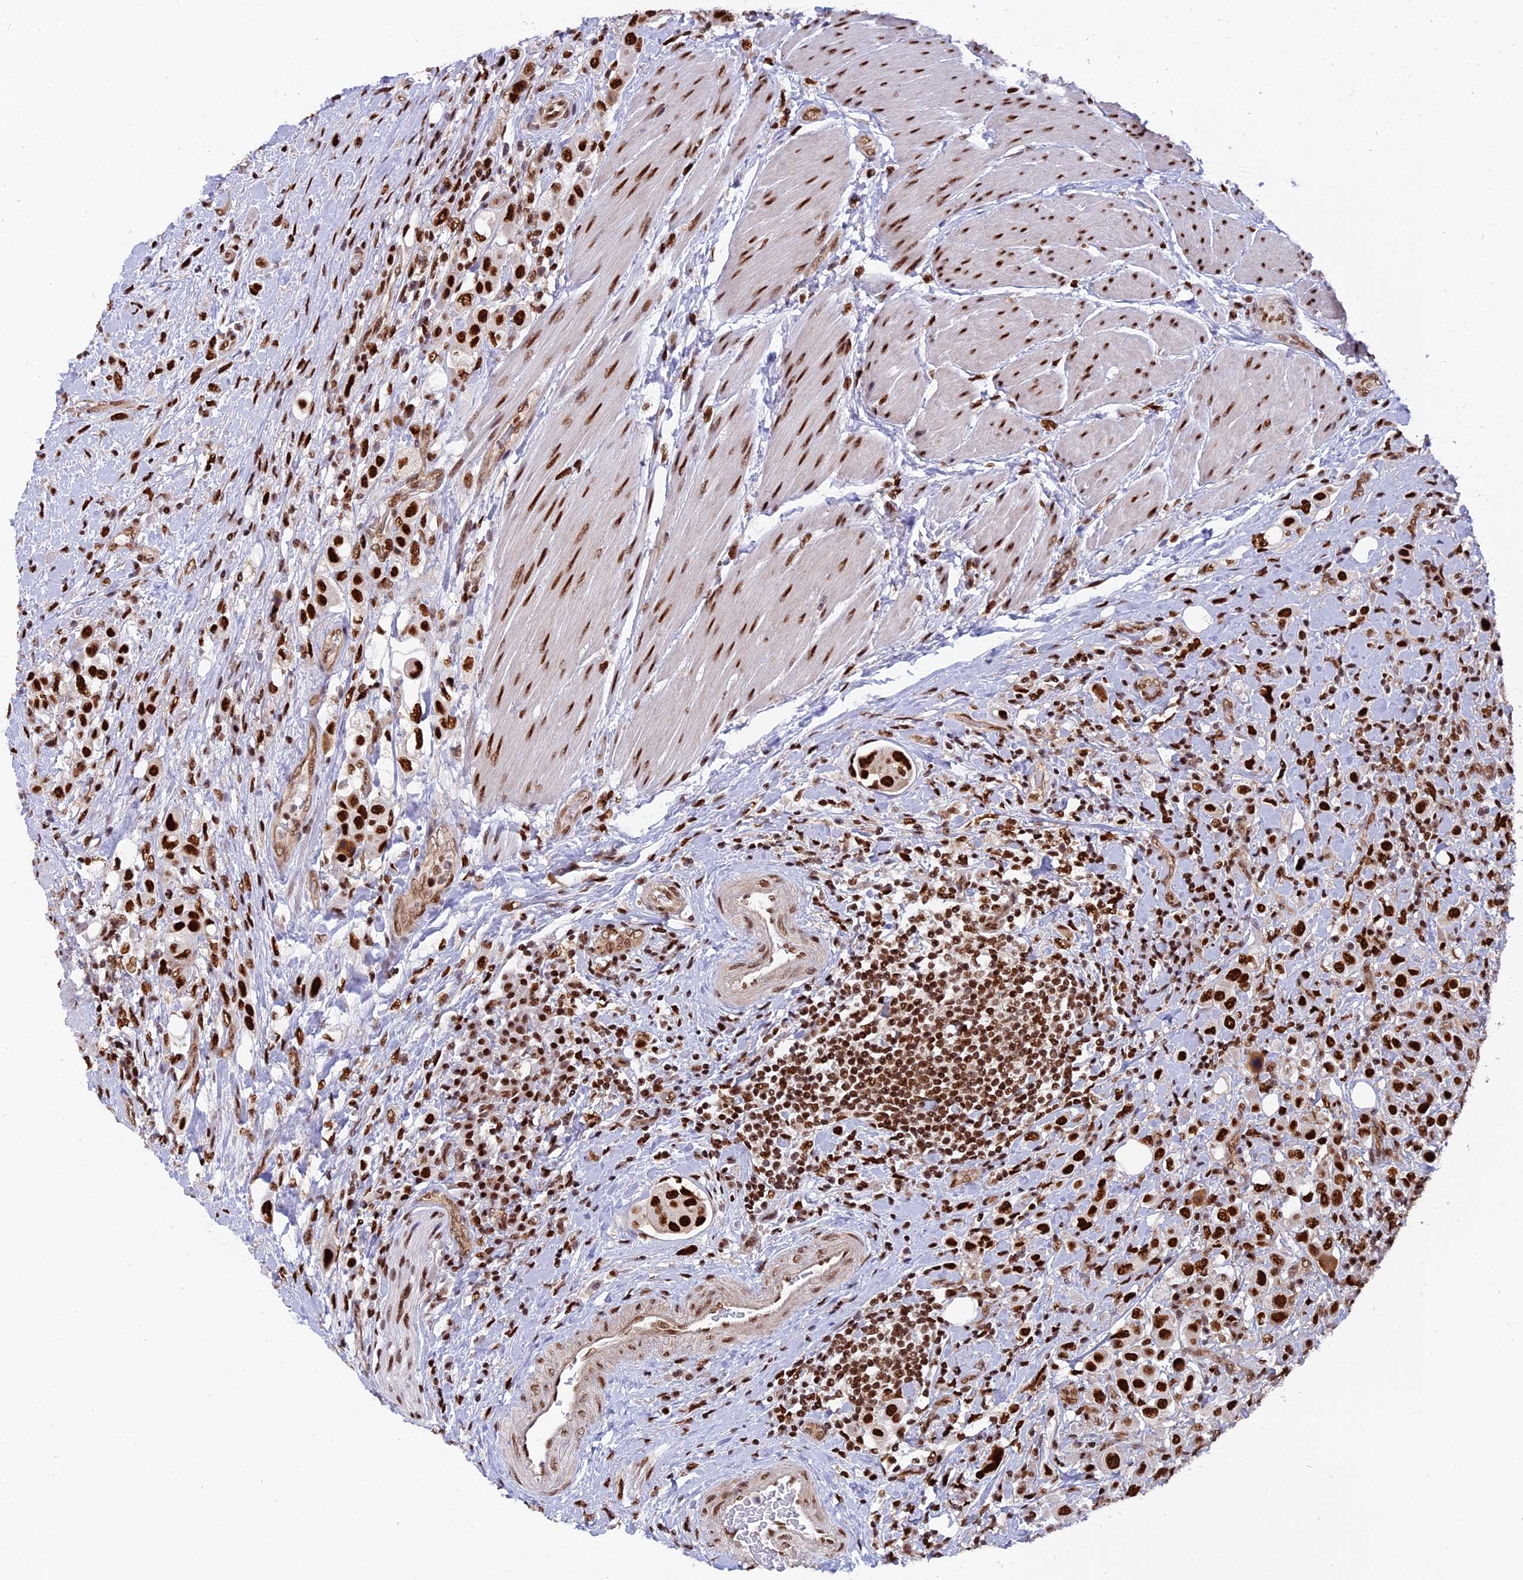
{"staining": {"intensity": "strong", "quantity": ">75%", "location": "nuclear"}, "tissue": "urothelial cancer", "cell_type": "Tumor cells", "image_type": "cancer", "snomed": [{"axis": "morphology", "description": "Urothelial carcinoma, High grade"}, {"axis": "topography", "description": "Urinary bladder"}], "caption": "IHC of human urothelial cancer exhibits high levels of strong nuclear expression in approximately >75% of tumor cells. The staining was performed using DAB (3,3'-diaminobenzidine) to visualize the protein expression in brown, while the nuclei were stained in blue with hematoxylin (Magnification: 20x).", "gene": "RAMAC", "patient": {"sex": "male", "age": 50}}